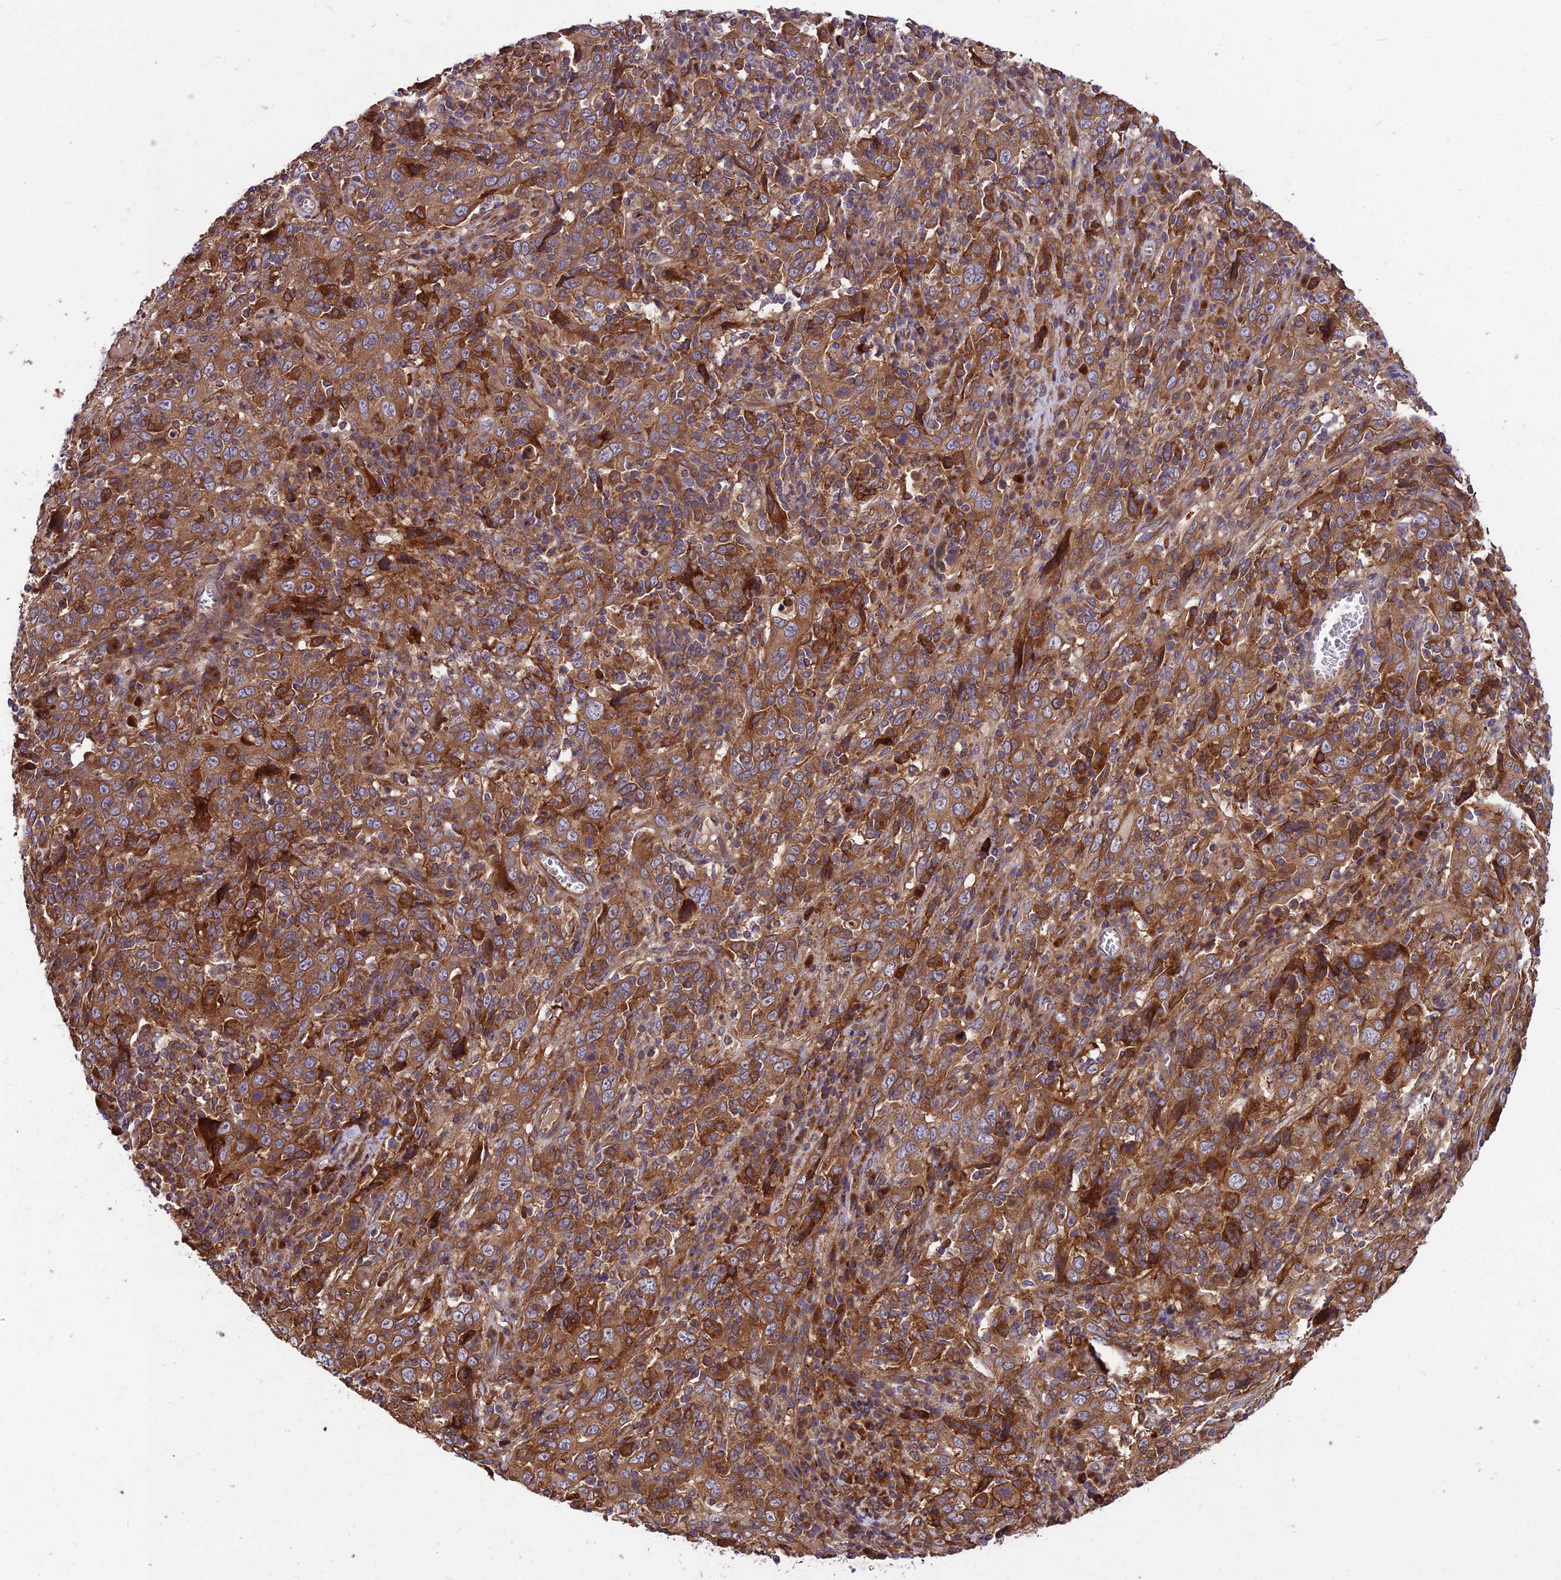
{"staining": {"intensity": "strong", "quantity": ">75%", "location": "cytoplasmic/membranous"}, "tissue": "cervical cancer", "cell_type": "Tumor cells", "image_type": "cancer", "snomed": [{"axis": "morphology", "description": "Squamous cell carcinoma, NOS"}, {"axis": "topography", "description": "Cervix"}], "caption": "The photomicrograph shows immunohistochemical staining of cervical cancer (squamous cell carcinoma). There is strong cytoplasmic/membranous expression is seen in approximately >75% of tumor cells.", "gene": "ROCK1", "patient": {"sex": "female", "age": 46}}